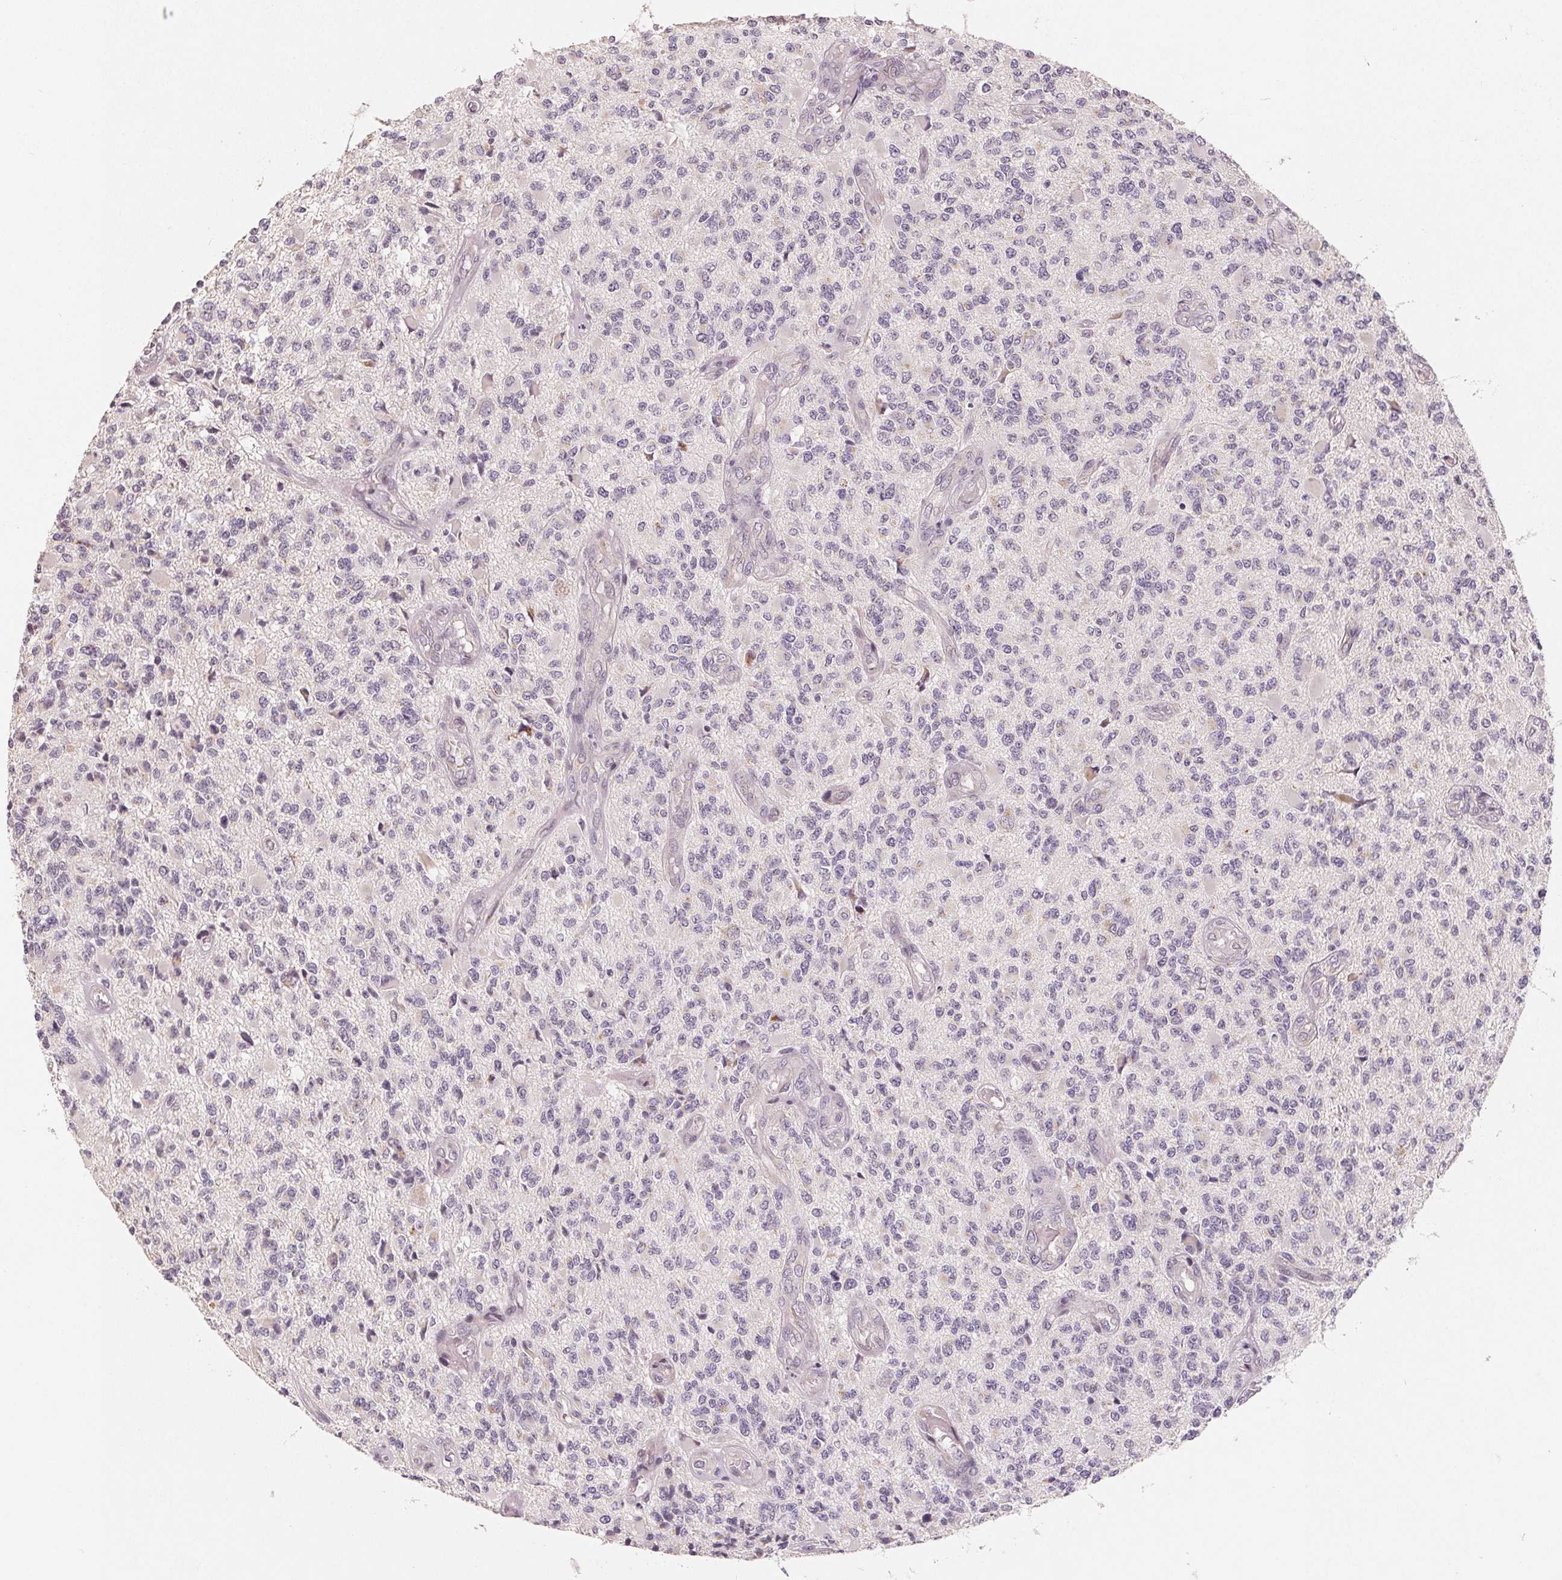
{"staining": {"intensity": "negative", "quantity": "none", "location": "none"}, "tissue": "glioma", "cell_type": "Tumor cells", "image_type": "cancer", "snomed": [{"axis": "morphology", "description": "Glioma, malignant, High grade"}, {"axis": "topography", "description": "Brain"}], "caption": "Immunohistochemistry (IHC) of malignant glioma (high-grade) displays no staining in tumor cells.", "gene": "TMSB15B", "patient": {"sex": "female", "age": 63}}